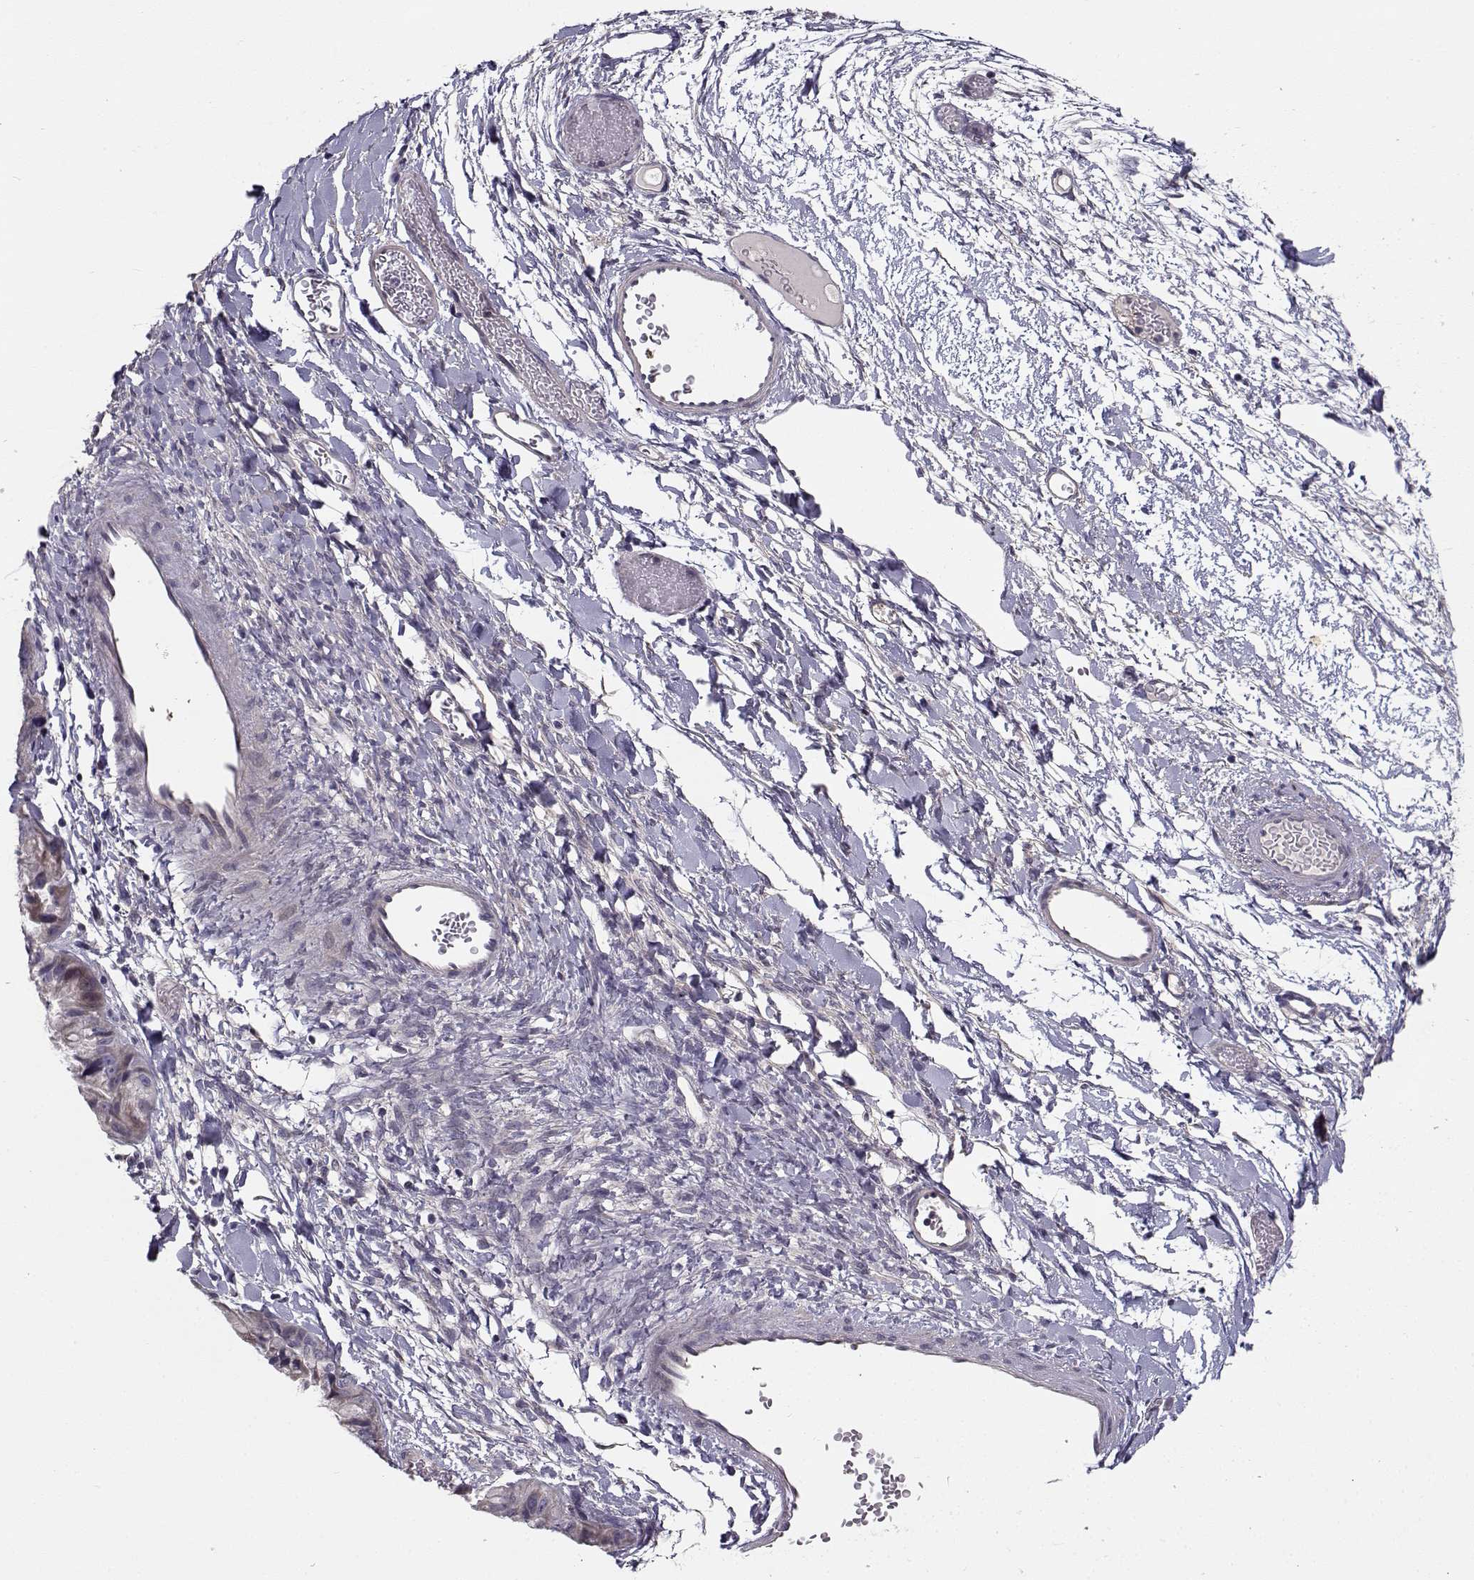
{"staining": {"intensity": "weak", "quantity": "<25%", "location": "cytoplasmic/membranous"}, "tissue": "ovarian cancer", "cell_type": "Tumor cells", "image_type": "cancer", "snomed": [{"axis": "morphology", "description": "Cystadenocarcinoma, mucinous, NOS"}, {"axis": "topography", "description": "Ovary"}], "caption": "The histopathology image exhibits no significant staining in tumor cells of ovarian cancer.", "gene": "ENTPD8", "patient": {"sex": "female", "age": 76}}